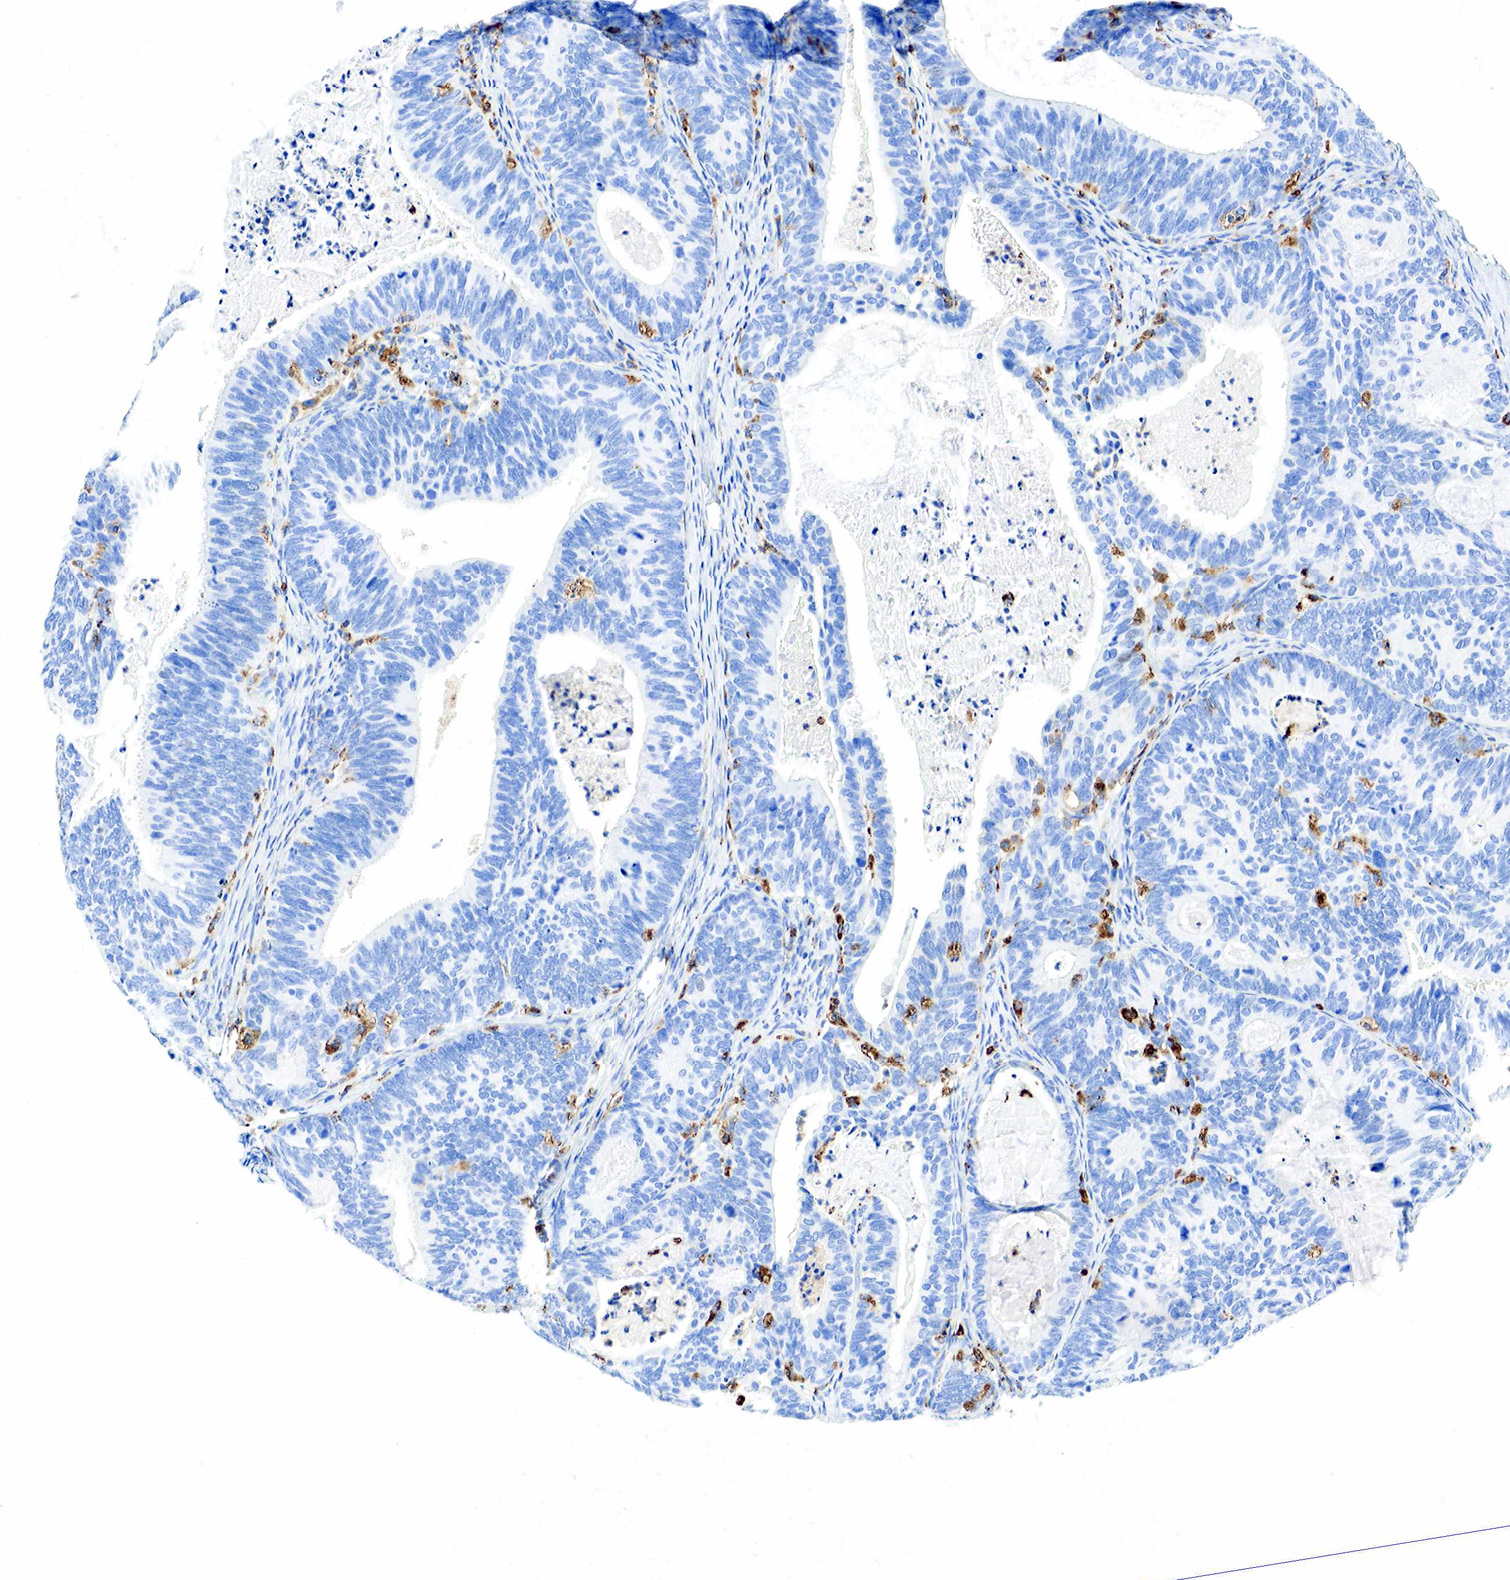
{"staining": {"intensity": "negative", "quantity": "none", "location": "none"}, "tissue": "ovarian cancer", "cell_type": "Tumor cells", "image_type": "cancer", "snomed": [{"axis": "morphology", "description": "Carcinoma, endometroid"}, {"axis": "topography", "description": "Ovary"}], "caption": "Tumor cells show no significant staining in ovarian cancer.", "gene": "CD68", "patient": {"sex": "female", "age": 52}}